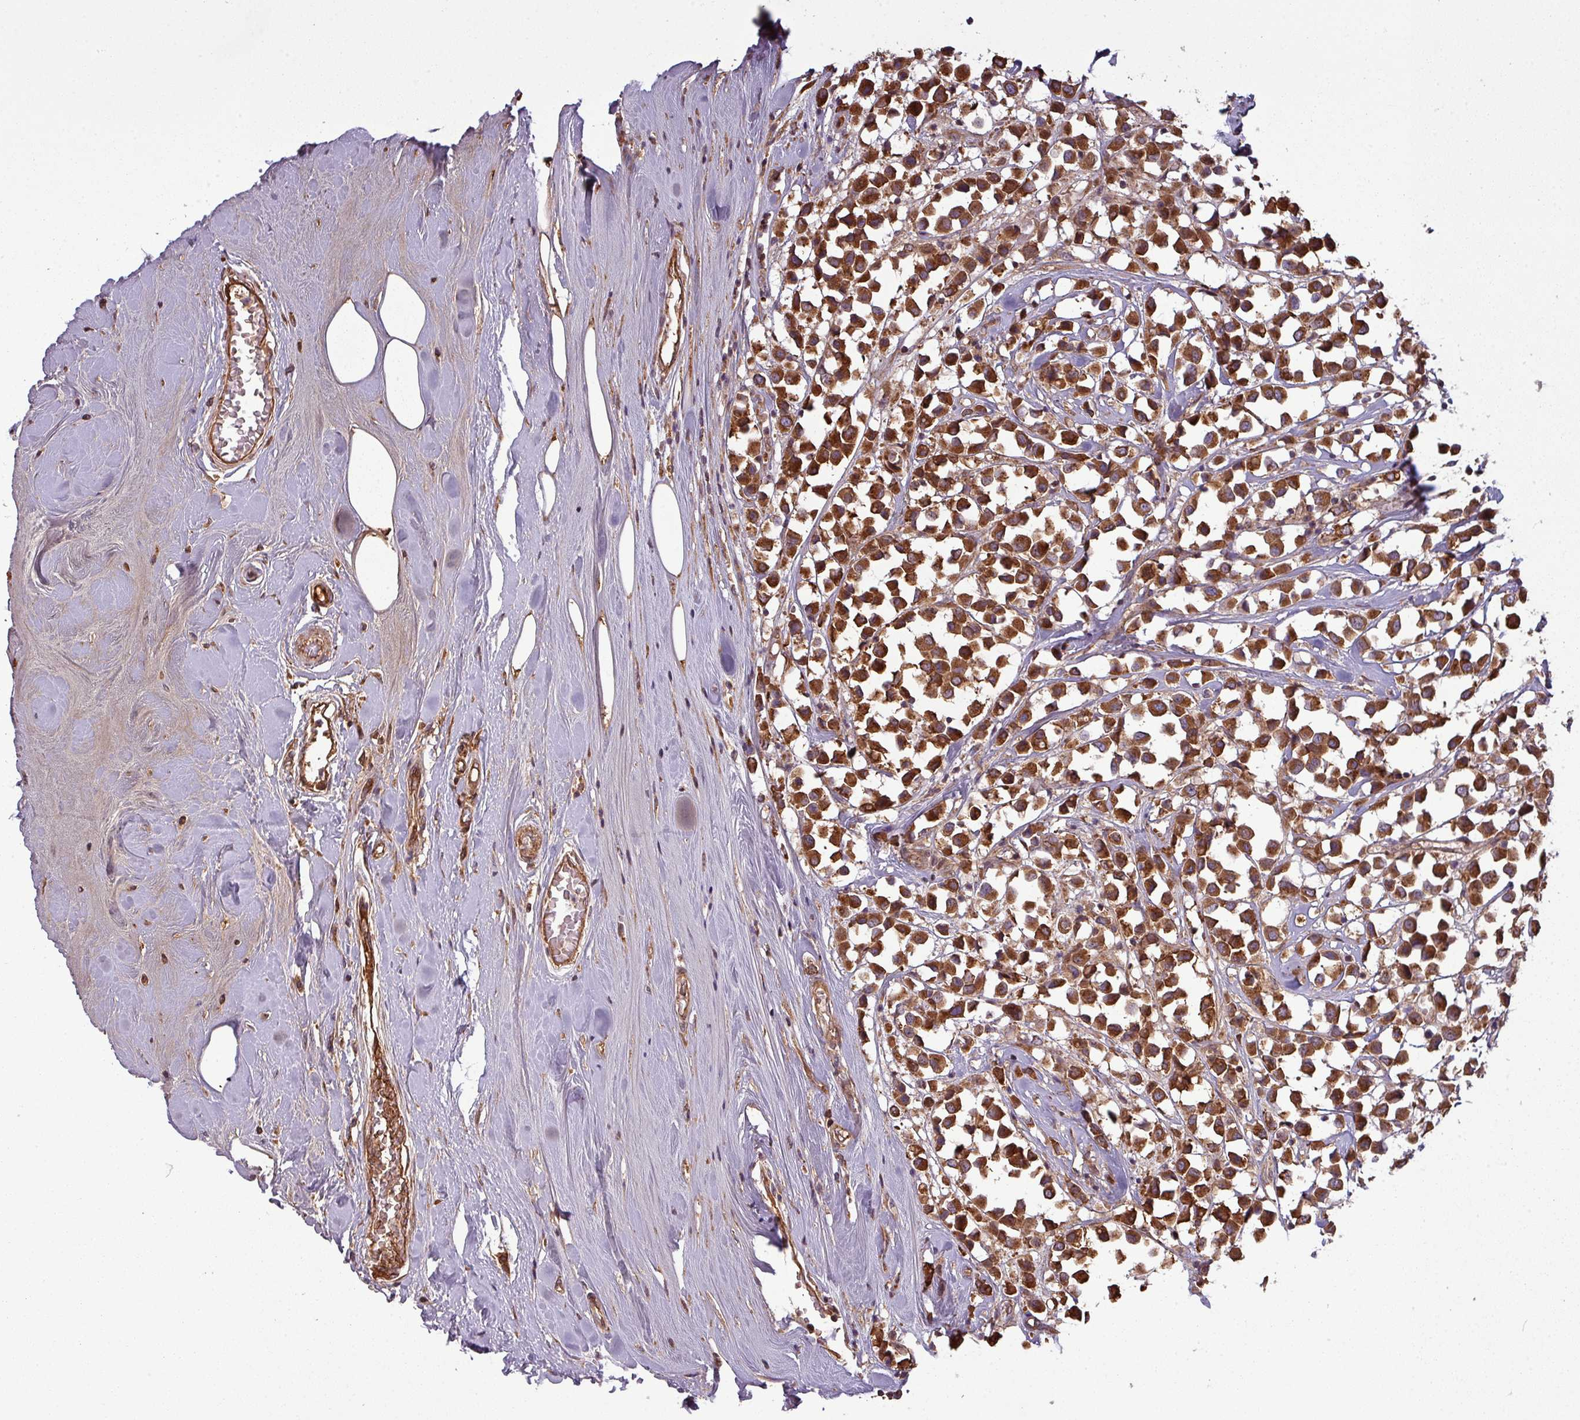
{"staining": {"intensity": "moderate", "quantity": ">75%", "location": "cytoplasmic/membranous"}, "tissue": "breast cancer", "cell_type": "Tumor cells", "image_type": "cancer", "snomed": [{"axis": "morphology", "description": "Duct carcinoma"}, {"axis": "topography", "description": "Breast"}], "caption": "Protein expression by IHC shows moderate cytoplasmic/membranous expression in about >75% of tumor cells in breast cancer.", "gene": "SNRNP25", "patient": {"sex": "female", "age": 61}}